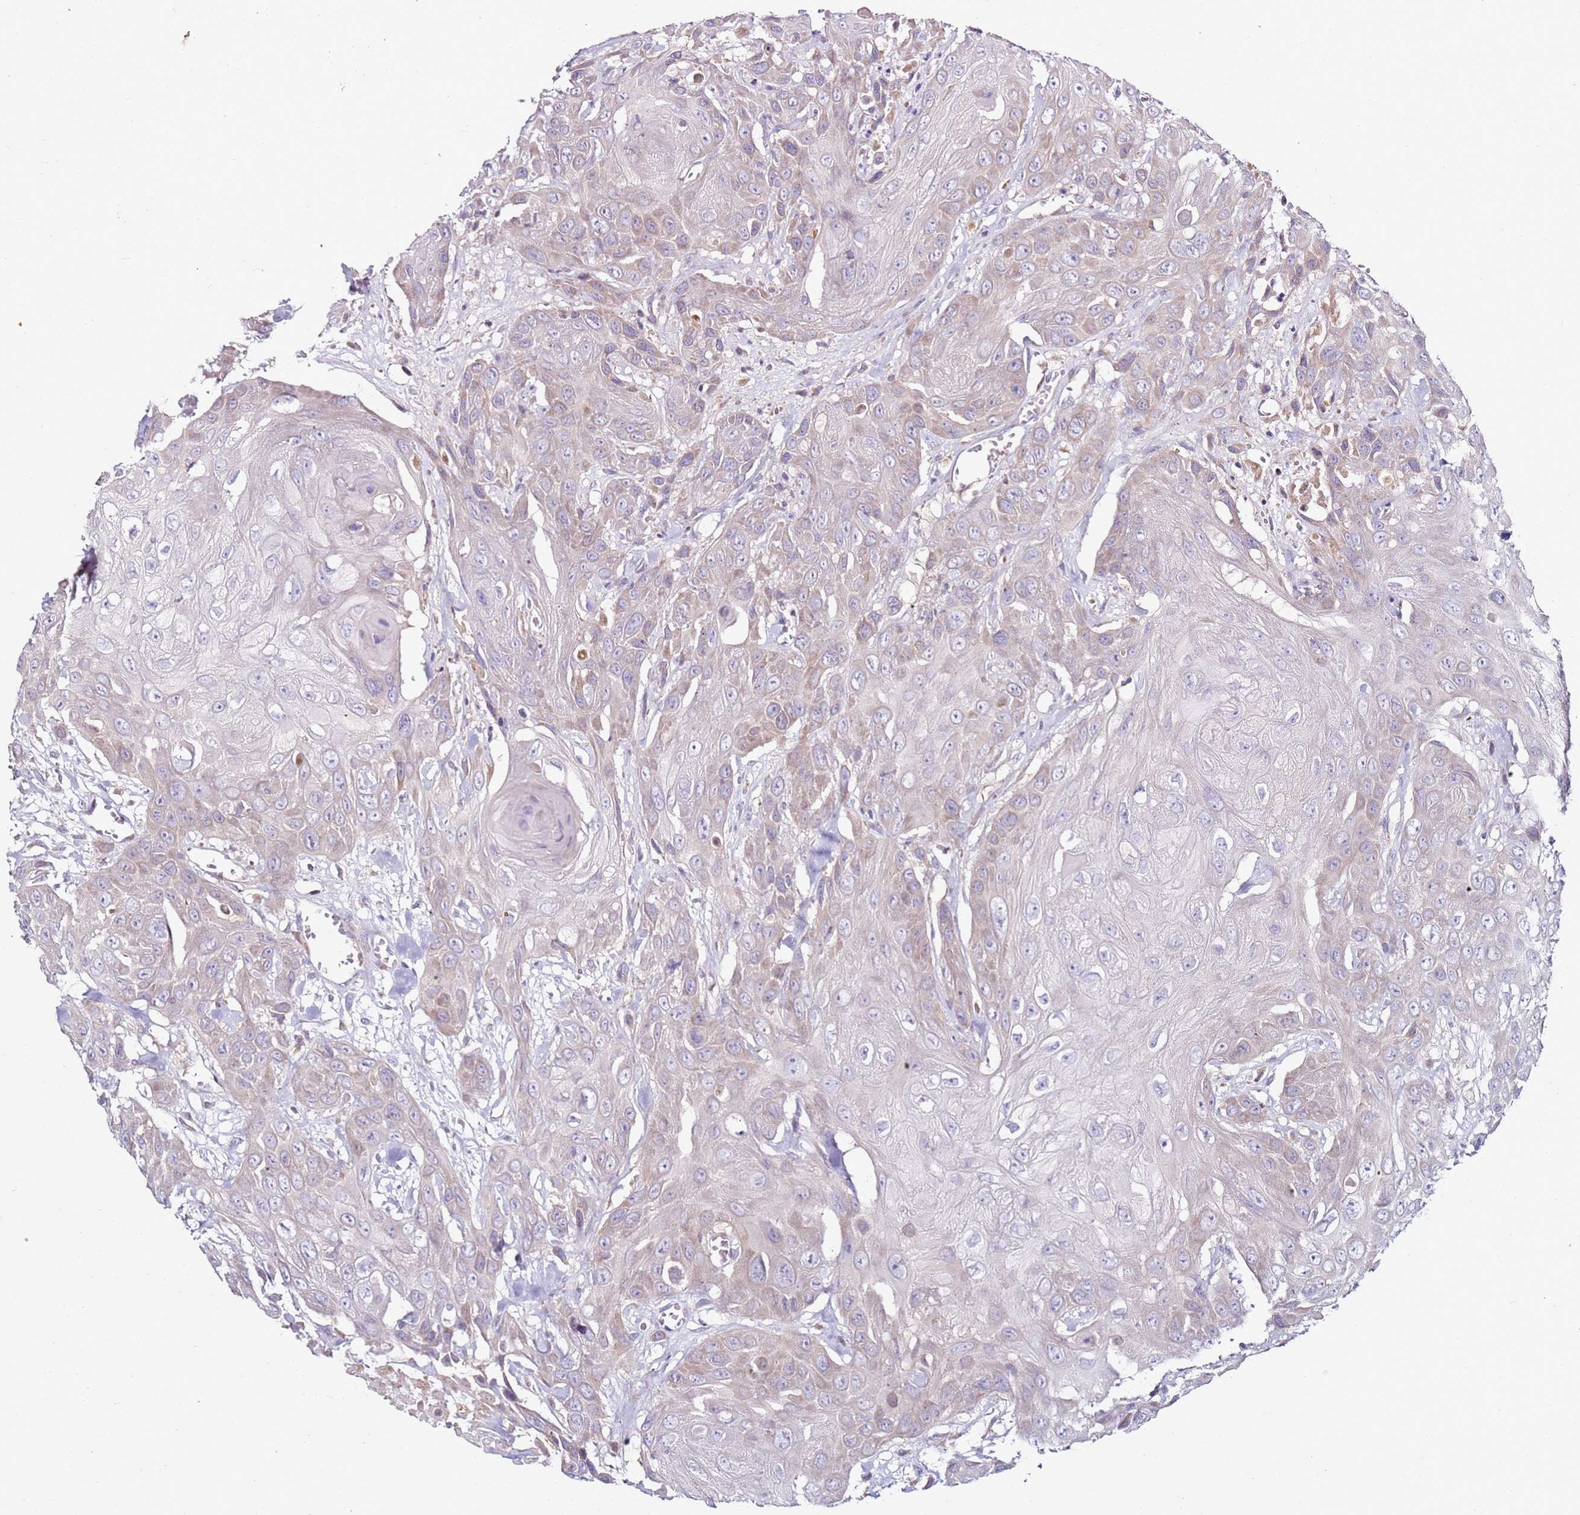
{"staining": {"intensity": "weak", "quantity": "25%-75%", "location": "cytoplasmic/membranous"}, "tissue": "head and neck cancer", "cell_type": "Tumor cells", "image_type": "cancer", "snomed": [{"axis": "morphology", "description": "Squamous cell carcinoma, NOS"}, {"axis": "topography", "description": "Head-Neck"}], "caption": "A brown stain highlights weak cytoplasmic/membranous staining of a protein in head and neck cancer tumor cells. Ihc stains the protein in brown and the nuclei are stained blue.", "gene": "CNOT9", "patient": {"sex": "male", "age": 81}}